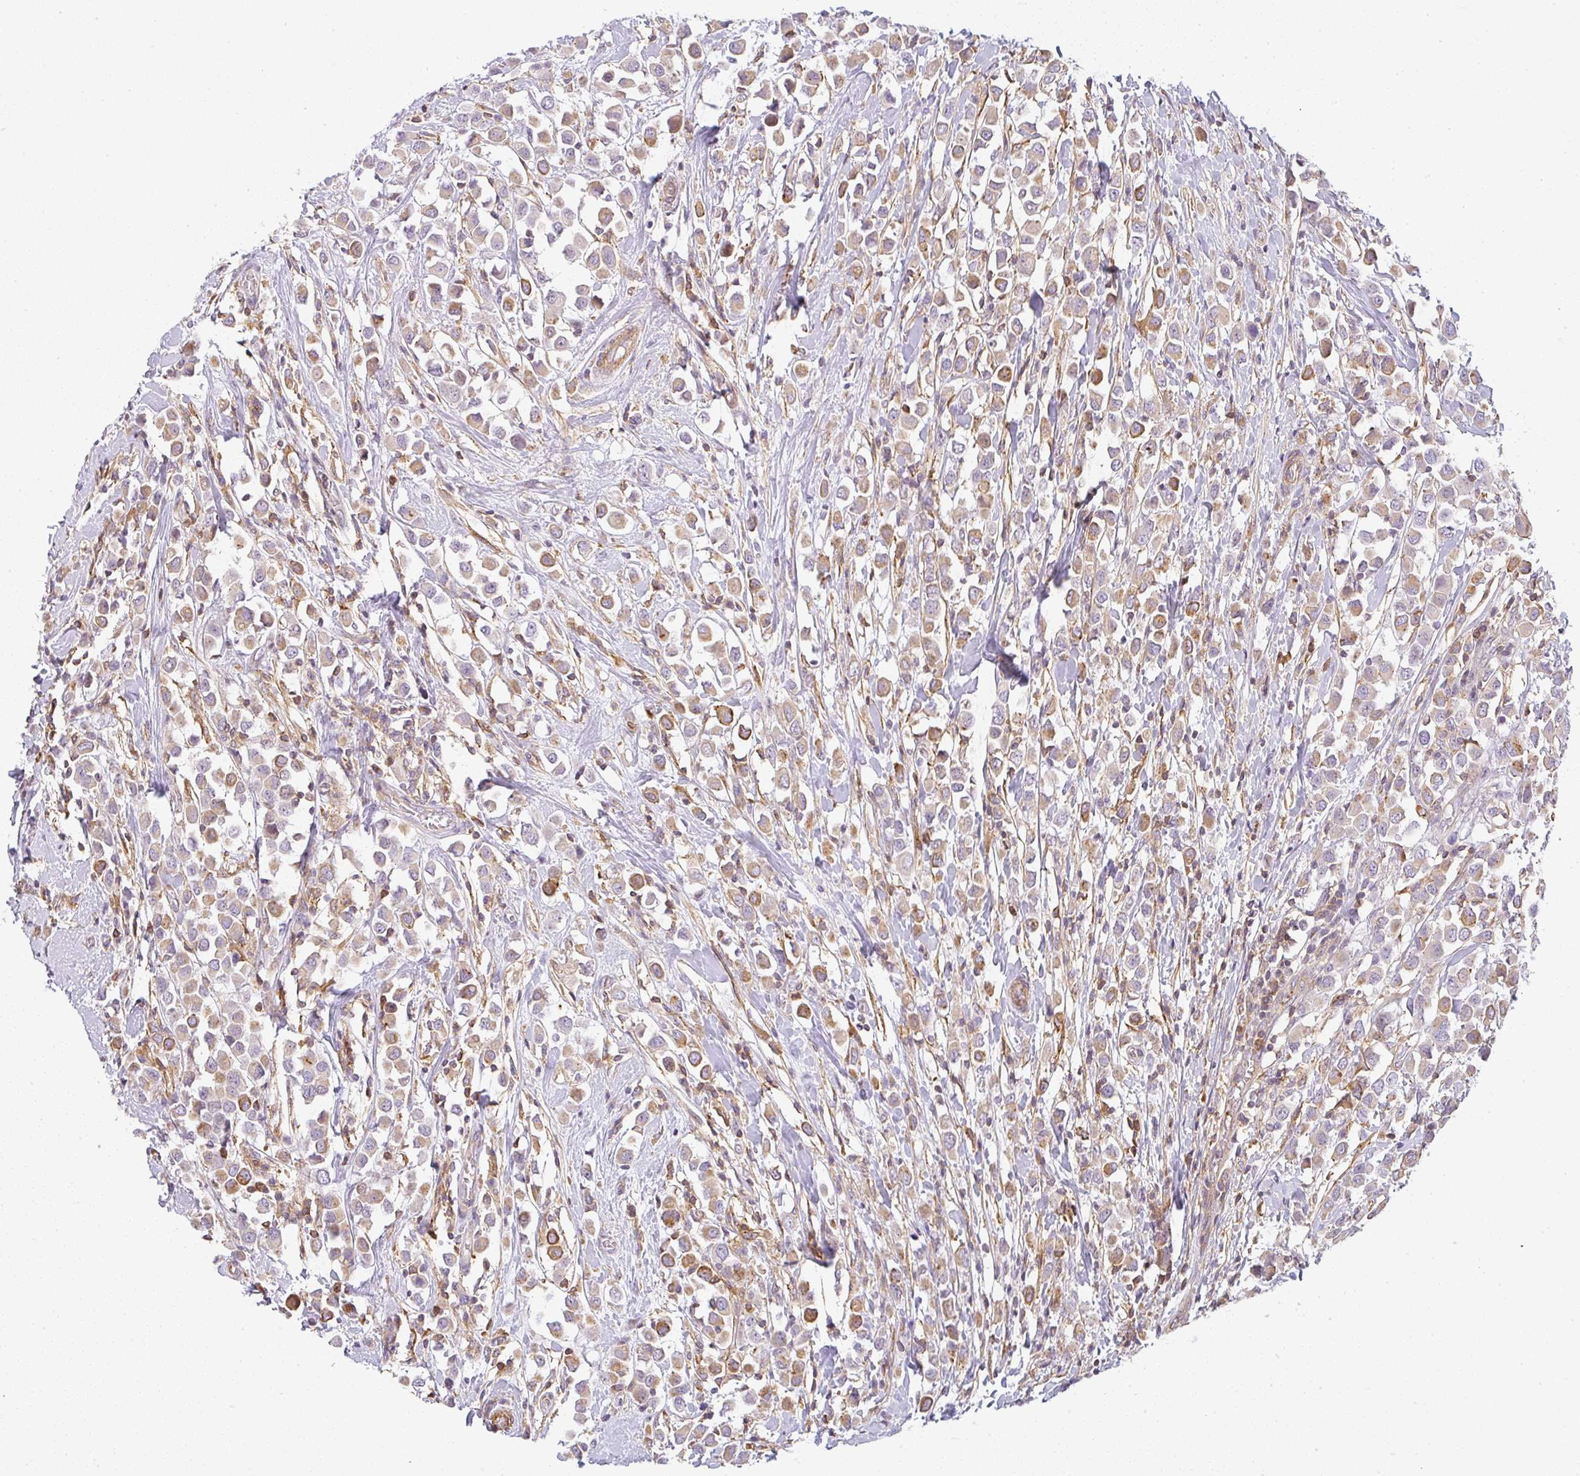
{"staining": {"intensity": "moderate", "quantity": "25%-75%", "location": "cytoplasmic/membranous"}, "tissue": "breast cancer", "cell_type": "Tumor cells", "image_type": "cancer", "snomed": [{"axis": "morphology", "description": "Duct carcinoma"}, {"axis": "topography", "description": "Breast"}], "caption": "Human breast cancer stained for a protein (brown) reveals moderate cytoplasmic/membranous positive positivity in about 25%-75% of tumor cells.", "gene": "SULF1", "patient": {"sex": "female", "age": 61}}